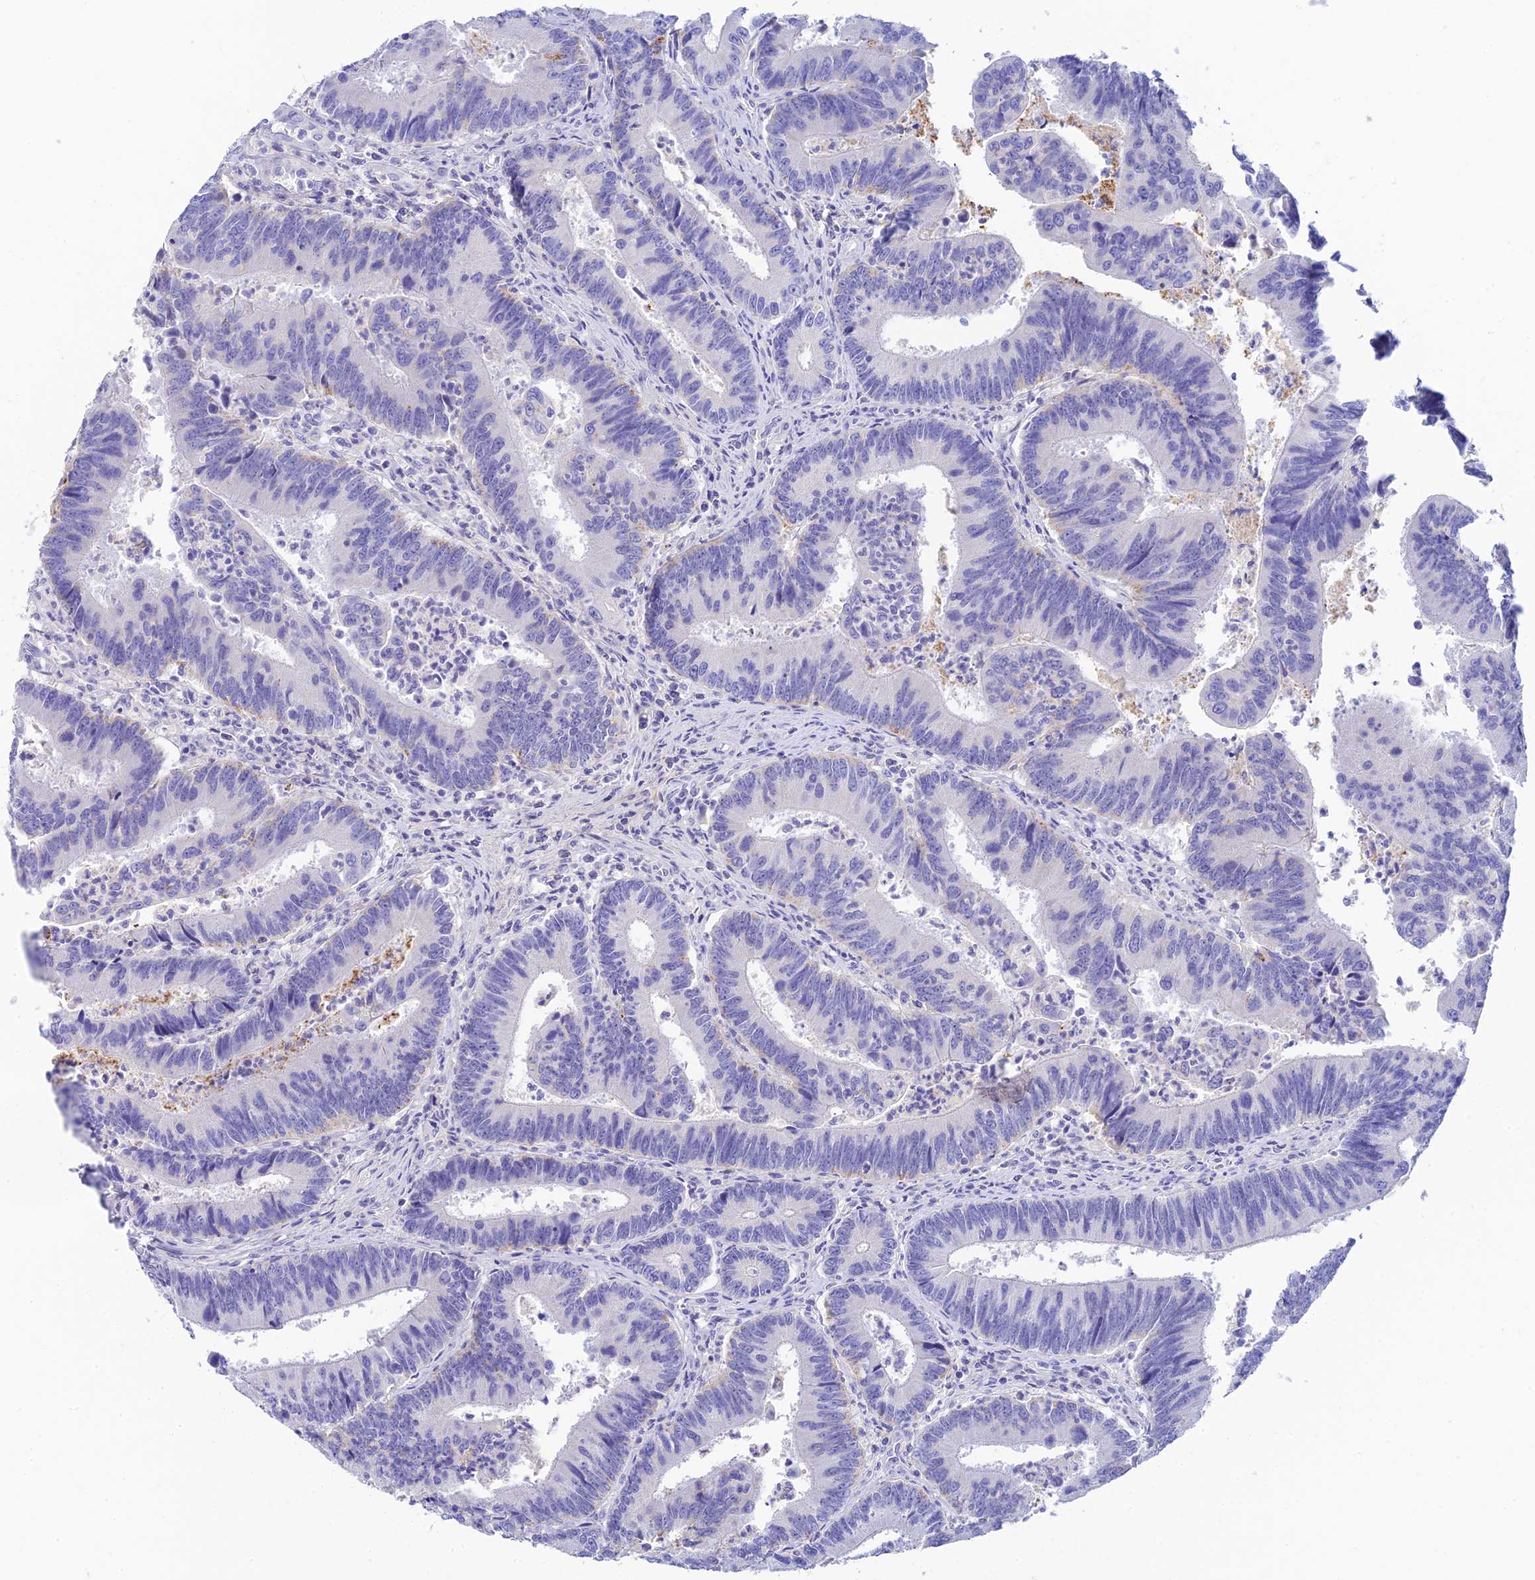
{"staining": {"intensity": "negative", "quantity": "none", "location": "none"}, "tissue": "colorectal cancer", "cell_type": "Tumor cells", "image_type": "cancer", "snomed": [{"axis": "morphology", "description": "Adenocarcinoma, NOS"}, {"axis": "topography", "description": "Colon"}], "caption": "Immunohistochemical staining of human adenocarcinoma (colorectal) demonstrates no significant staining in tumor cells.", "gene": "C12orf29", "patient": {"sex": "female", "age": 67}}